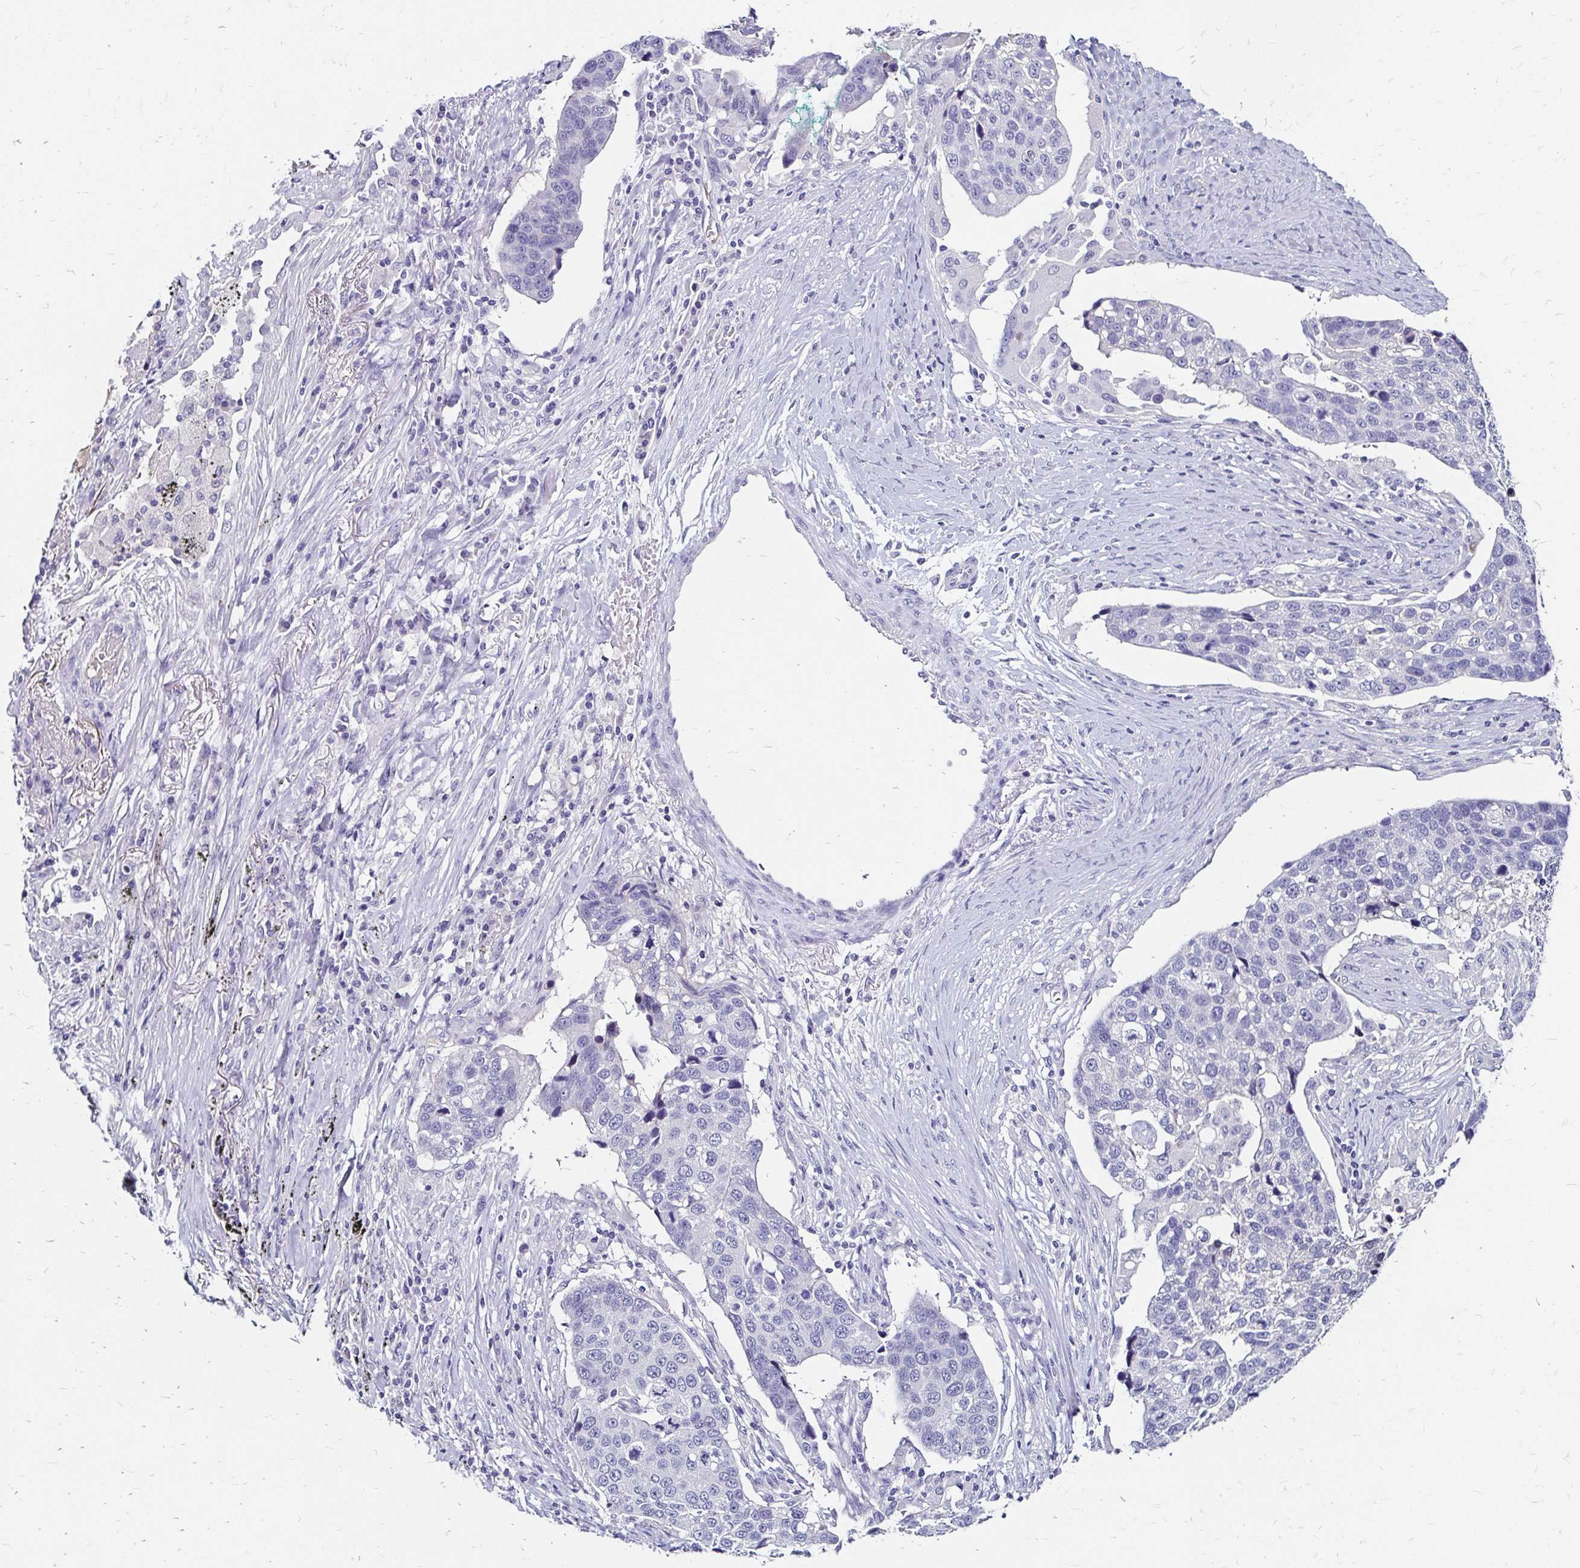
{"staining": {"intensity": "negative", "quantity": "none", "location": "none"}, "tissue": "lung cancer", "cell_type": "Tumor cells", "image_type": "cancer", "snomed": [{"axis": "morphology", "description": "Squamous cell carcinoma, NOS"}, {"axis": "topography", "description": "Lymph node"}, {"axis": "topography", "description": "Lung"}], "caption": "The image shows no staining of tumor cells in lung cancer (squamous cell carcinoma).", "gene": "SCG3", "patient": {"sex": "male", "age": 61}}